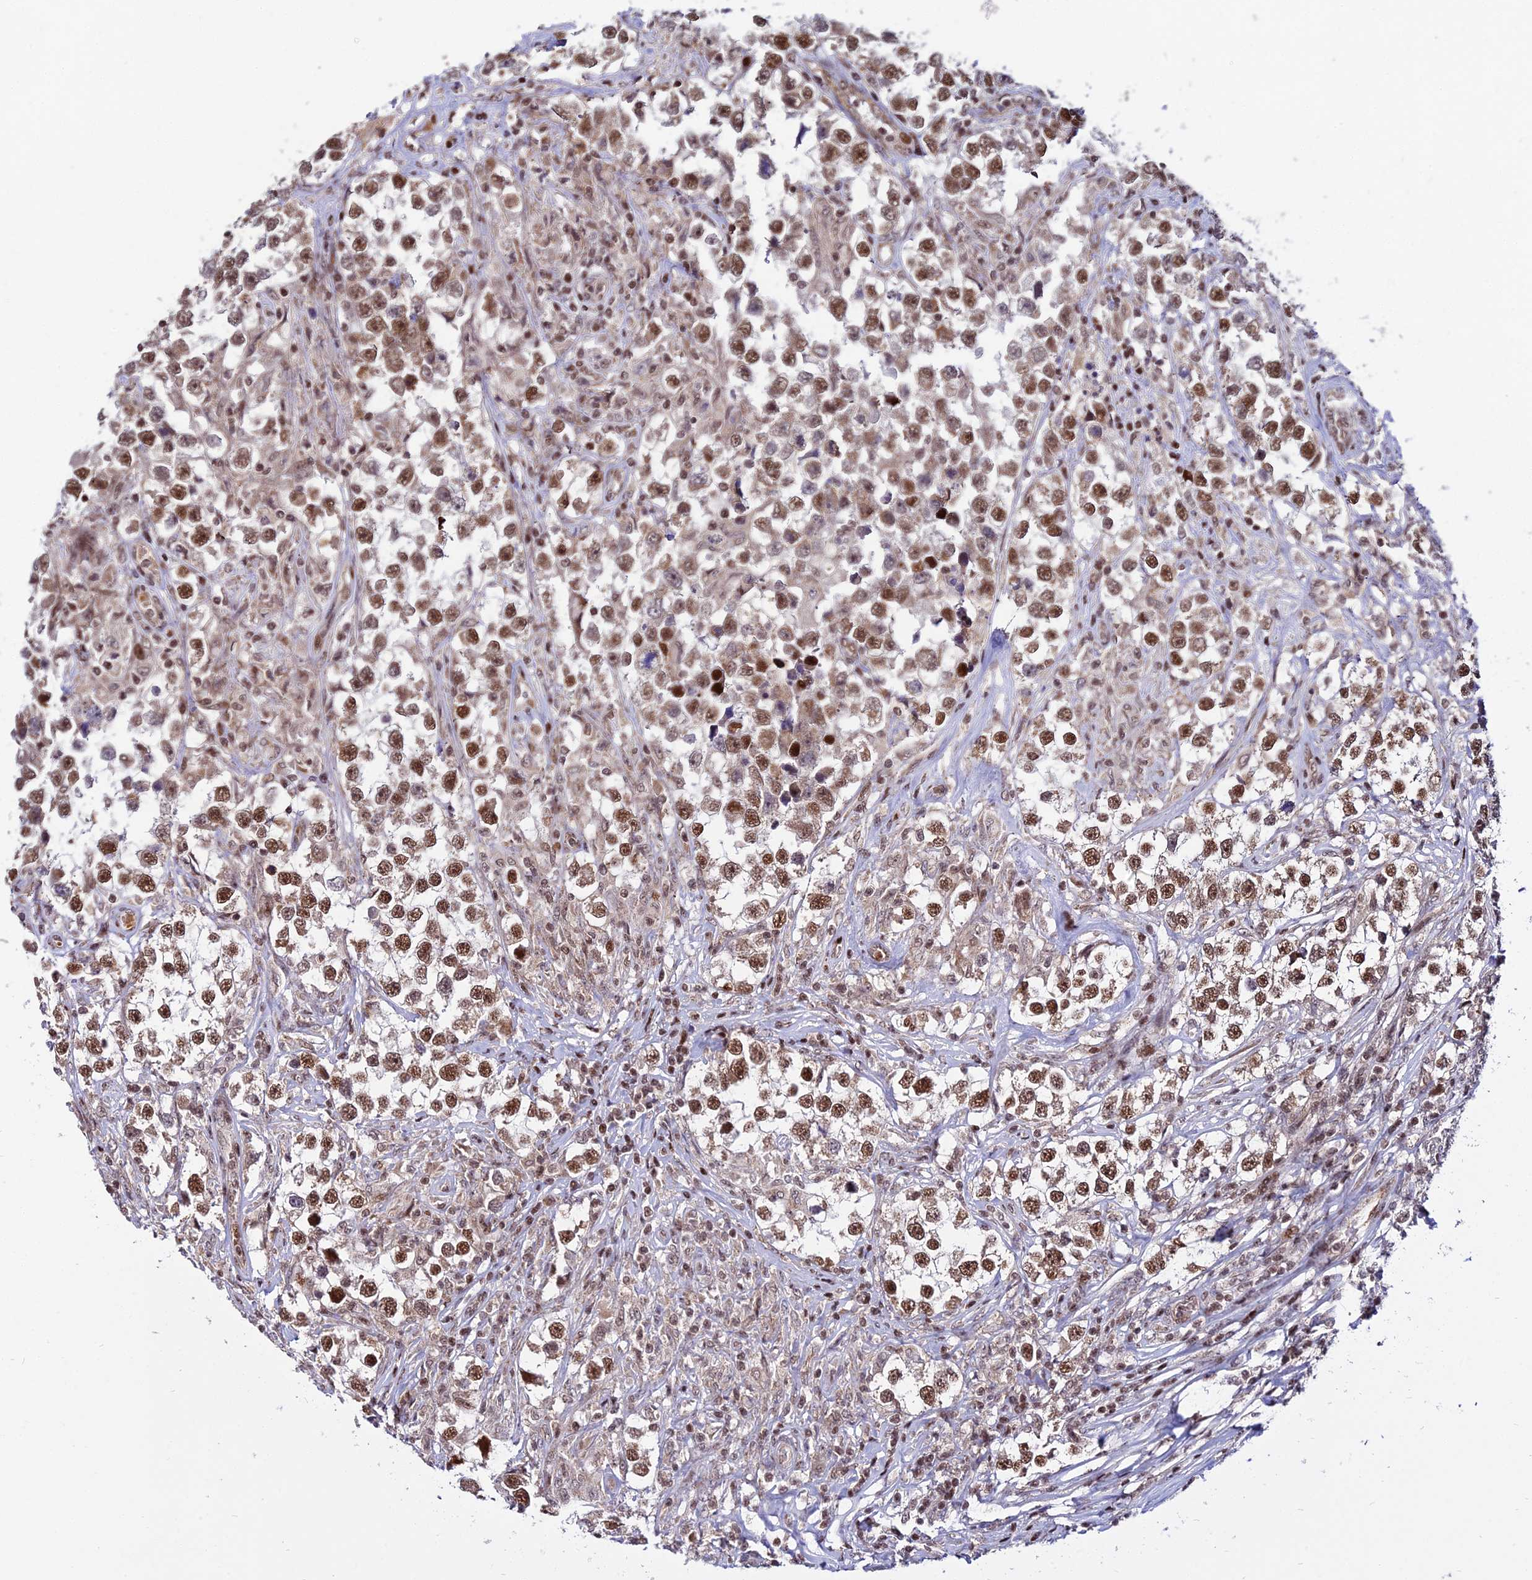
{"staining": {"intensity": "moderate", "quantity": ">75%", "location": "nuclear"}, "tissue": "testis cancer", "cell_type": "Tumor cells", "image_type": "cancer", "snomed": [{"axis": "morphology", "description": "Seminoma, NOS"}, {"axis": "topography", "description": "Testis"}], "caption": "This histopathology image displays immunohistochemistry (IHC) staining of testis cancer, with medium moderate nuclear expression in about >75% of tumor cells.", "gene": "CIB3", "patient": {"sex": "male", "age": 46}}